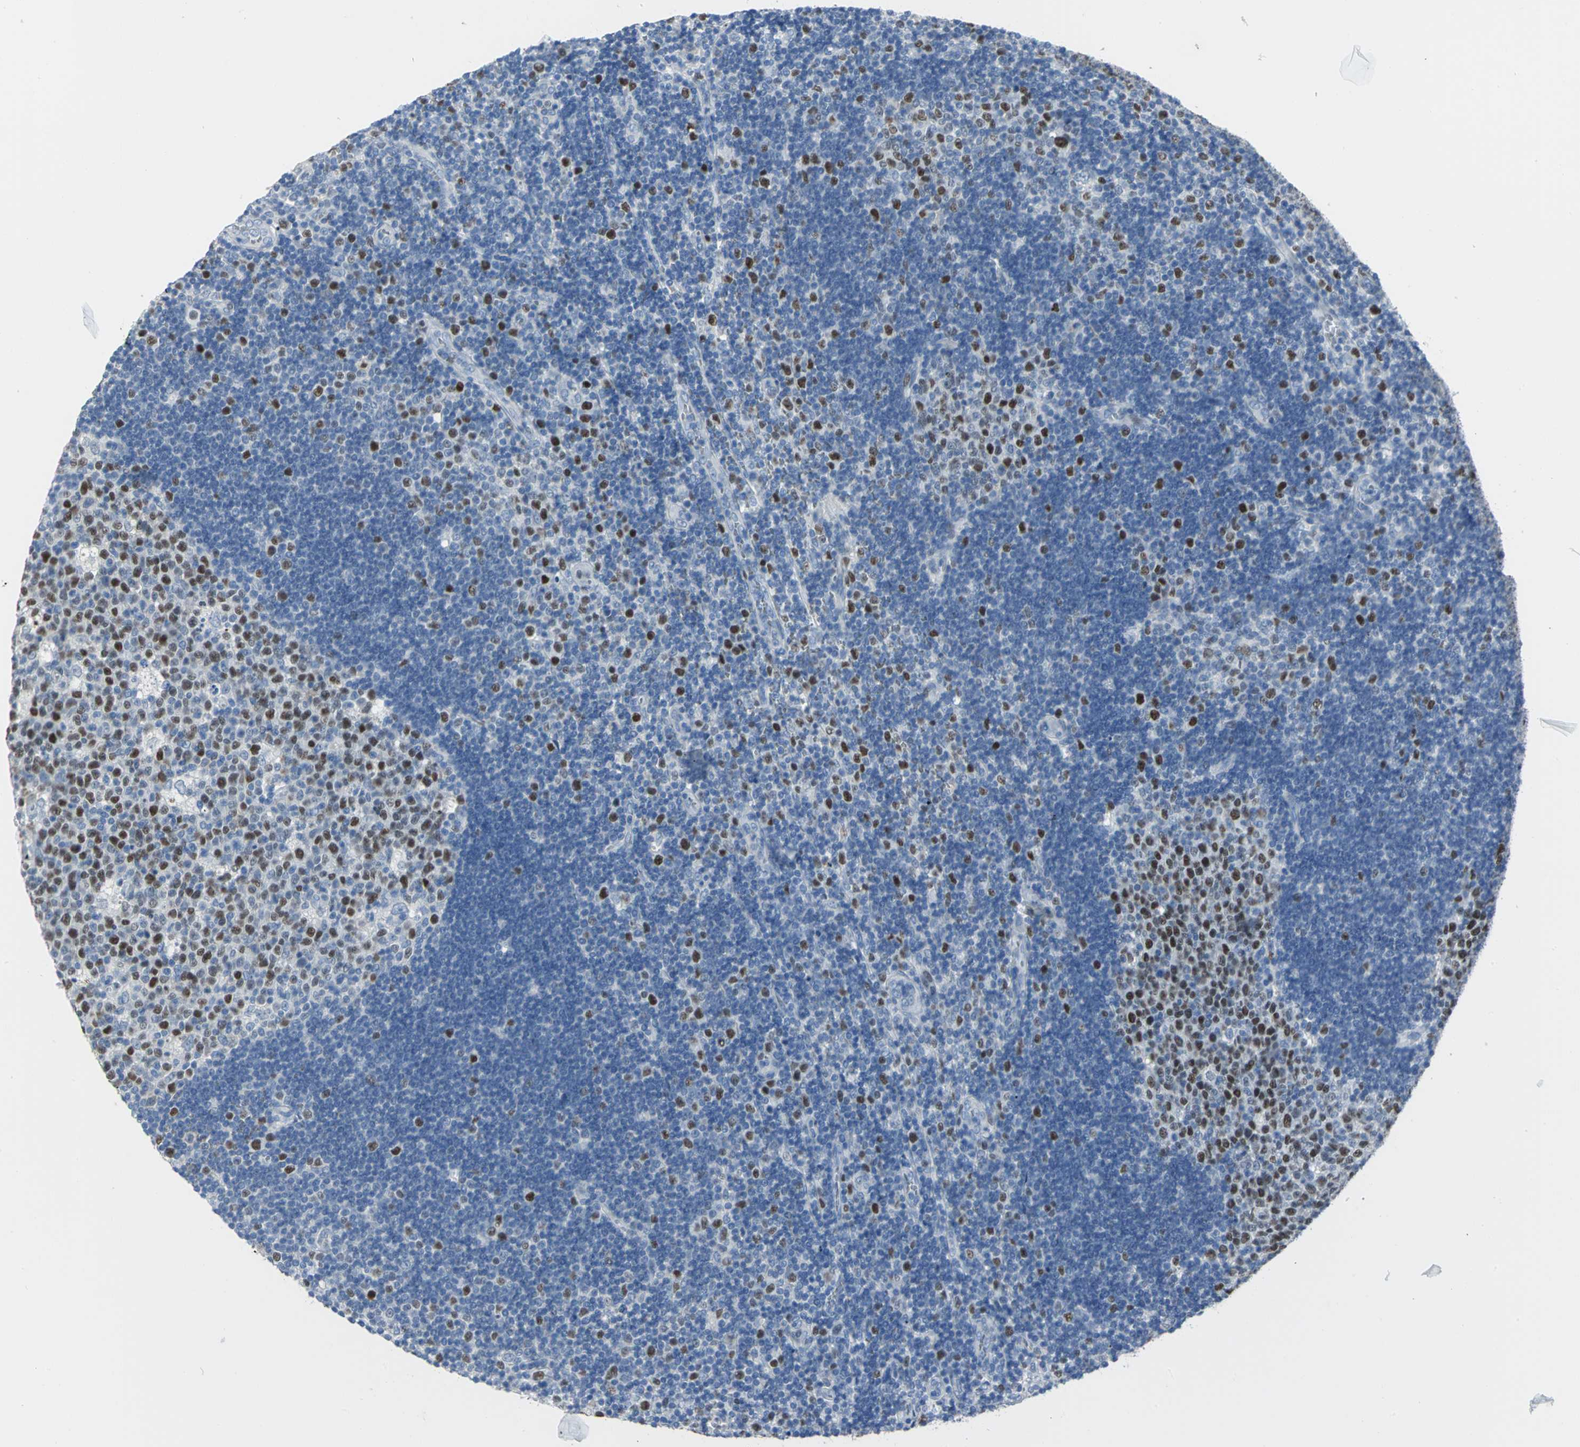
{"staining": {"intensity": "strong", "quantity": "25%-75%", "location": "nuclear"}, "tissue": "lymph node", "cell_type": "Germinal center cells", "image_type": "normal", "snomed": [{"axis": "morphology", "description": "Normal tissue, NOS"}, {"axis": "topography", "description": "Lymph node"}, {"axis": "topography", "description": "Salivary gland"}], "caption": "A high-resolution image shows IHC staining of benign lymph node, which demonstrates strong nuclear expression in about 25%-75% of germinal center cells.", "gene": "MCM3", "patient": {"sex": "male", "age": 8}}